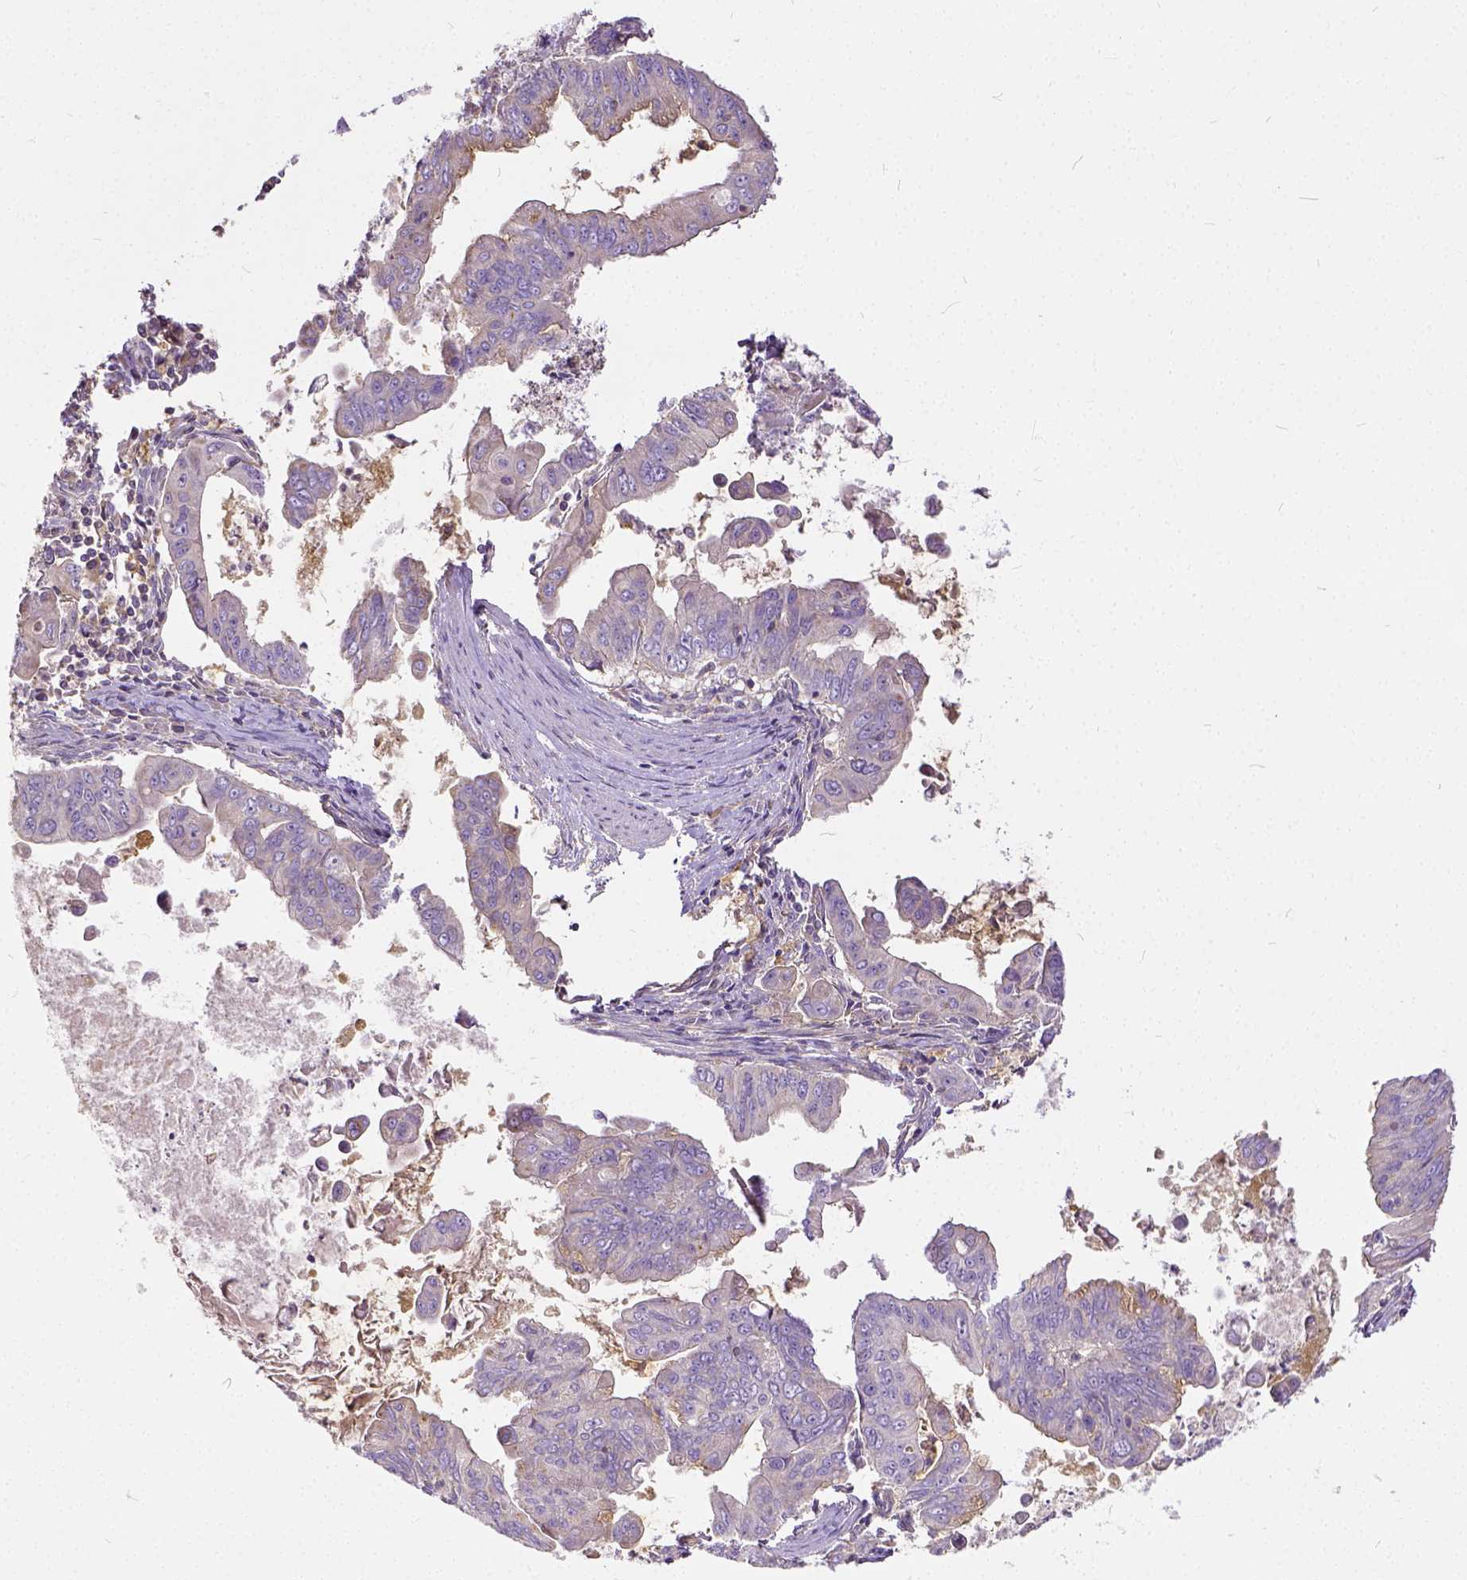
{"staining": {"intensity": "negative", "quantity": "none", "location": "none"}, "tissue": "stomach cancer", "cell_type": "Tumor cells", "image_type": "cancer", "snomed": [{"axis": "morphology", "description": "Adenocarcinoma, NOS"}, {"axis": "topography", "description": "Stomach, upper"}], "caption": "Stomach cancer (adenocarcinoma) stained for a protein using immunohistochemistry (IHC) displays no expression tumor cells.", "gene": "CADM4", "patient": {"sex": "male", "age": 80}}